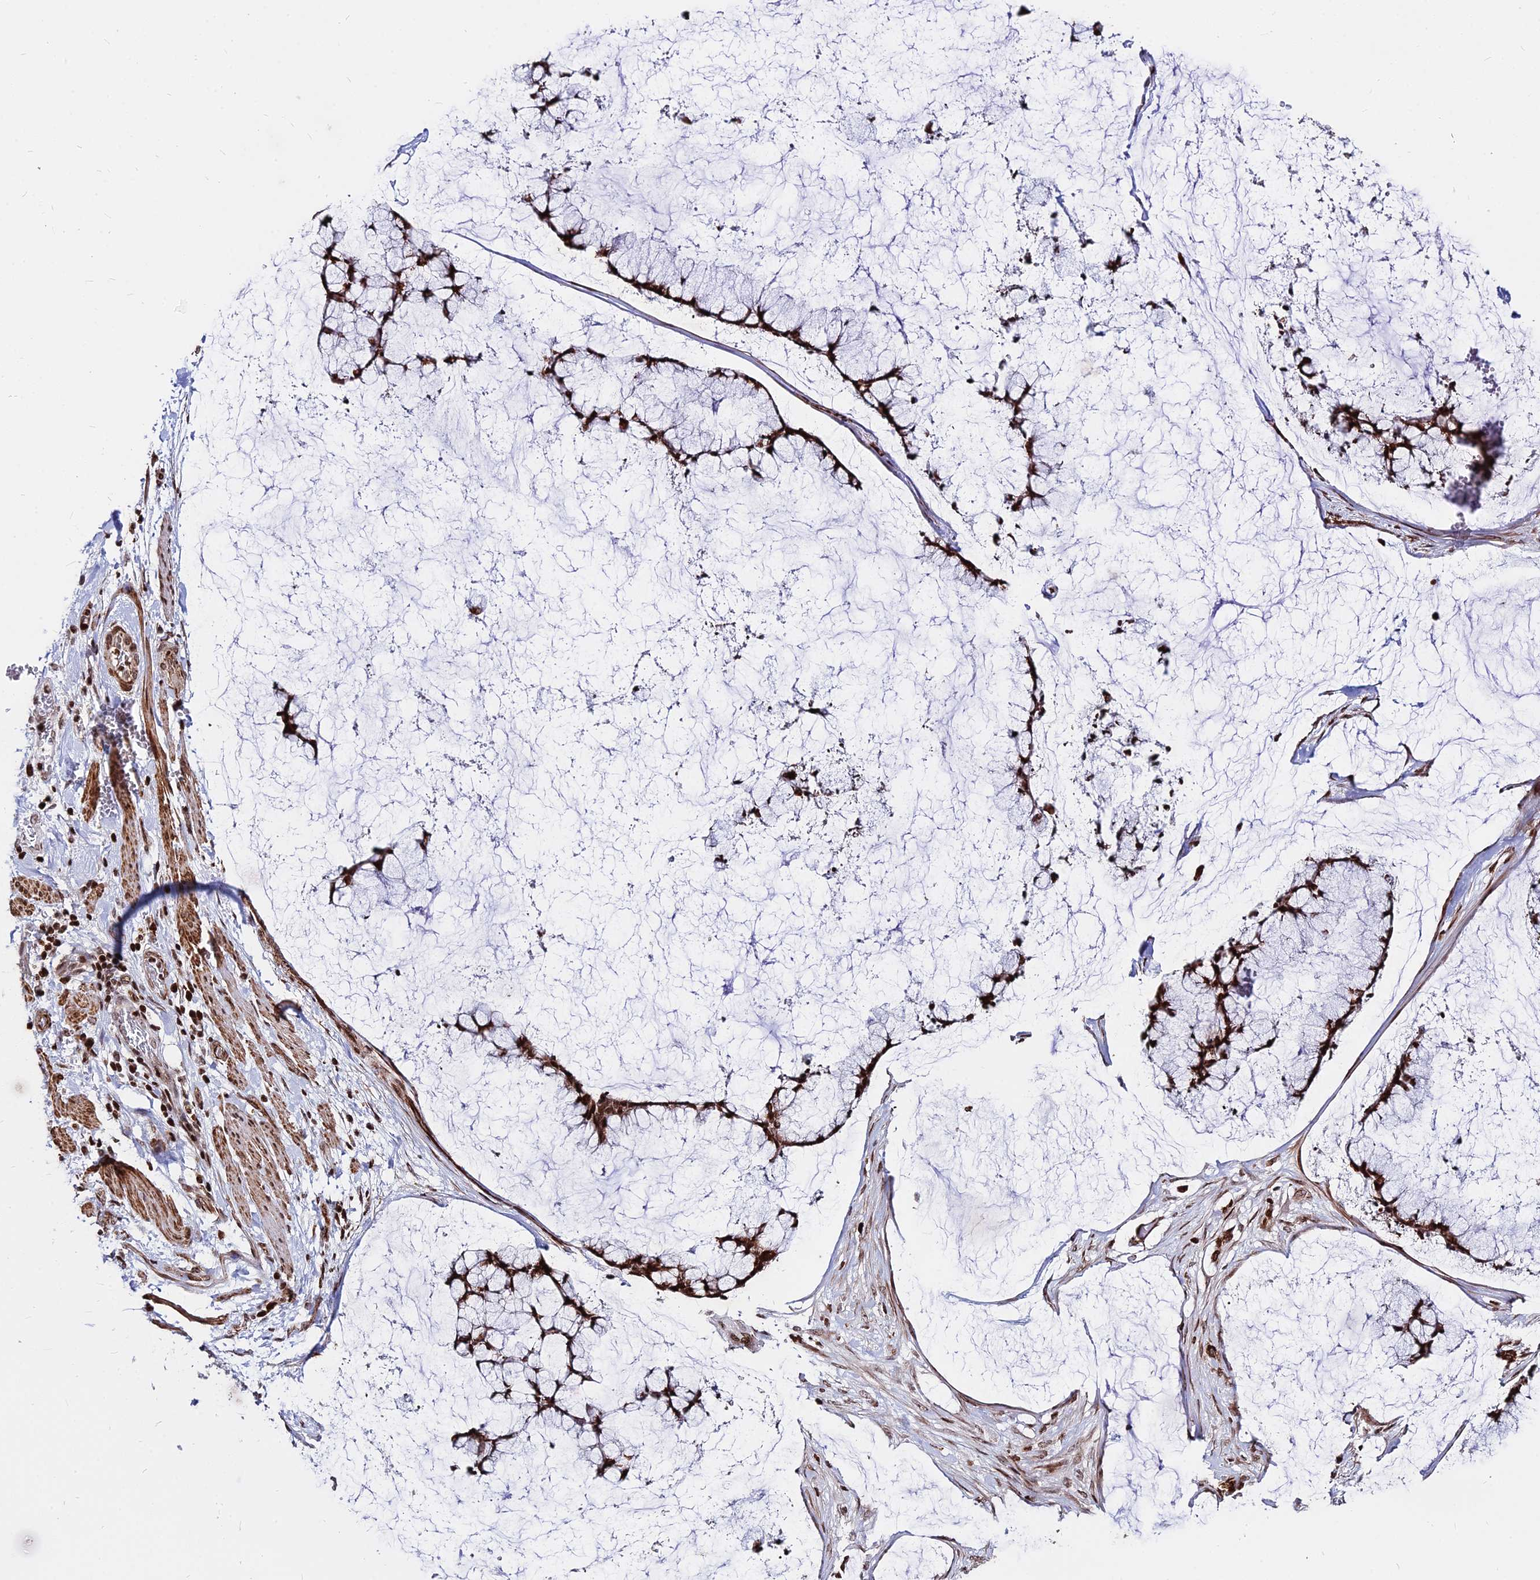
{"staining": {"intensity": "strong", "quantity": ">75%", "location": "cytoplasmic/membranous,nuclear"}, "tissue": "ovarian cancer", "cell_type": "Tumor cells", "image_type": "cancer", "snomed": [{"axis": "morphology", "description": "Cystadenocarcinoma, mucinous, NOS"}, {"axis": "topography", "description": "Ovary"}], "caption": "A brown stain highlights strong cytoplasmic/membranous and nuclear expression of a protein in ovarian cancer tumor cells. (DAB = brown stain, brightfield microscopy at high magnification).", "gene": "NYAP2", "patient": {"sex": "female", "age": 42}}